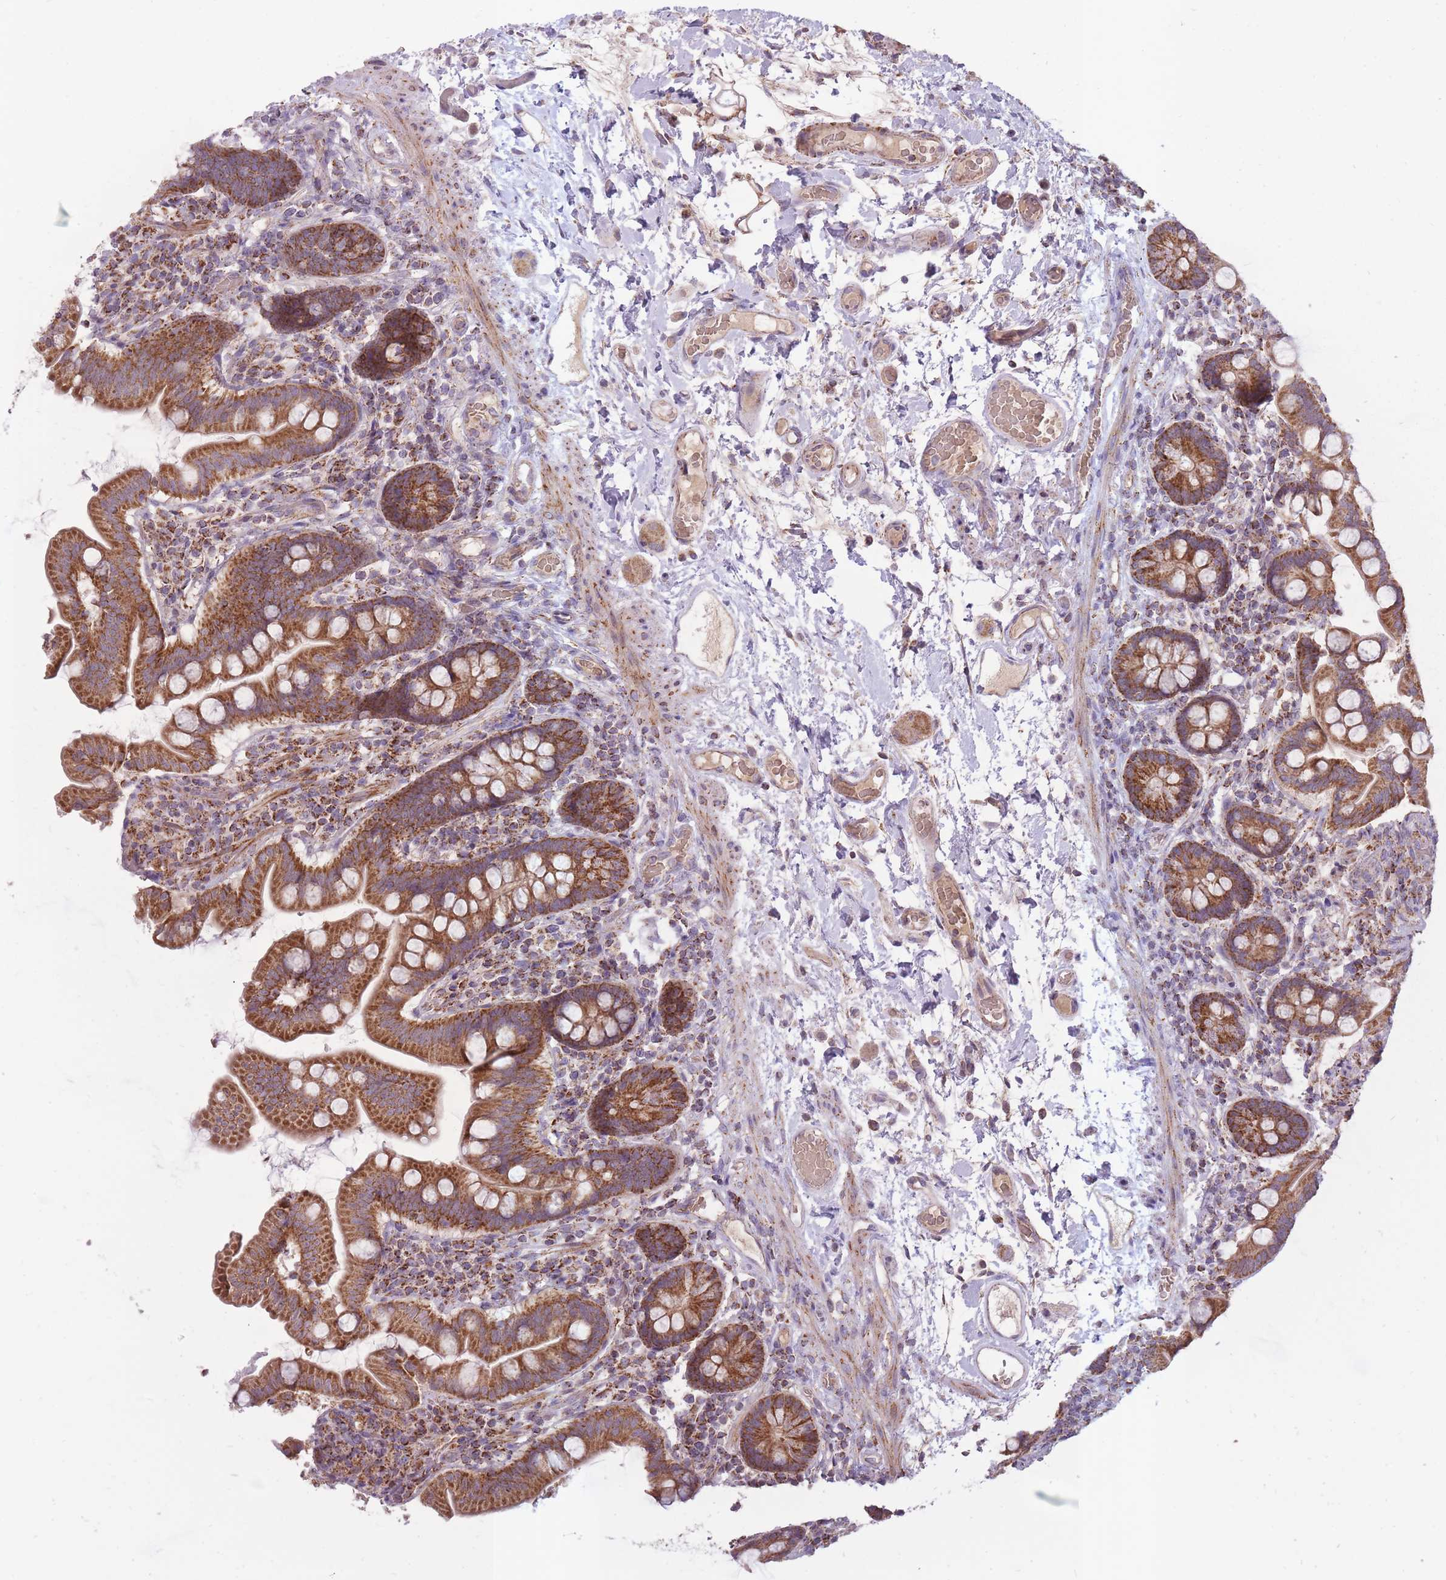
{"staining": {"intensity": "strong", "quantity": ">75%", "location": "cytoplasmic/membranous"}, "tissue": "small intestine", "cell_type": "Glandular cells", "image_type": "normal", "snomed": [{"axis": "morphology", "description": "Normal tissue, NOS"}, {"axis": "topography", "description": "Small intestine"}], "caption": "This photomicrograph shows immunohistochemistry (IHC) staining of benign small intestine, with high strong cytoplasmic/membranous positivity in about >75% of glandular cells.", "gene": "LIN7C", "patient": {"sex": "female", "age": 64}}